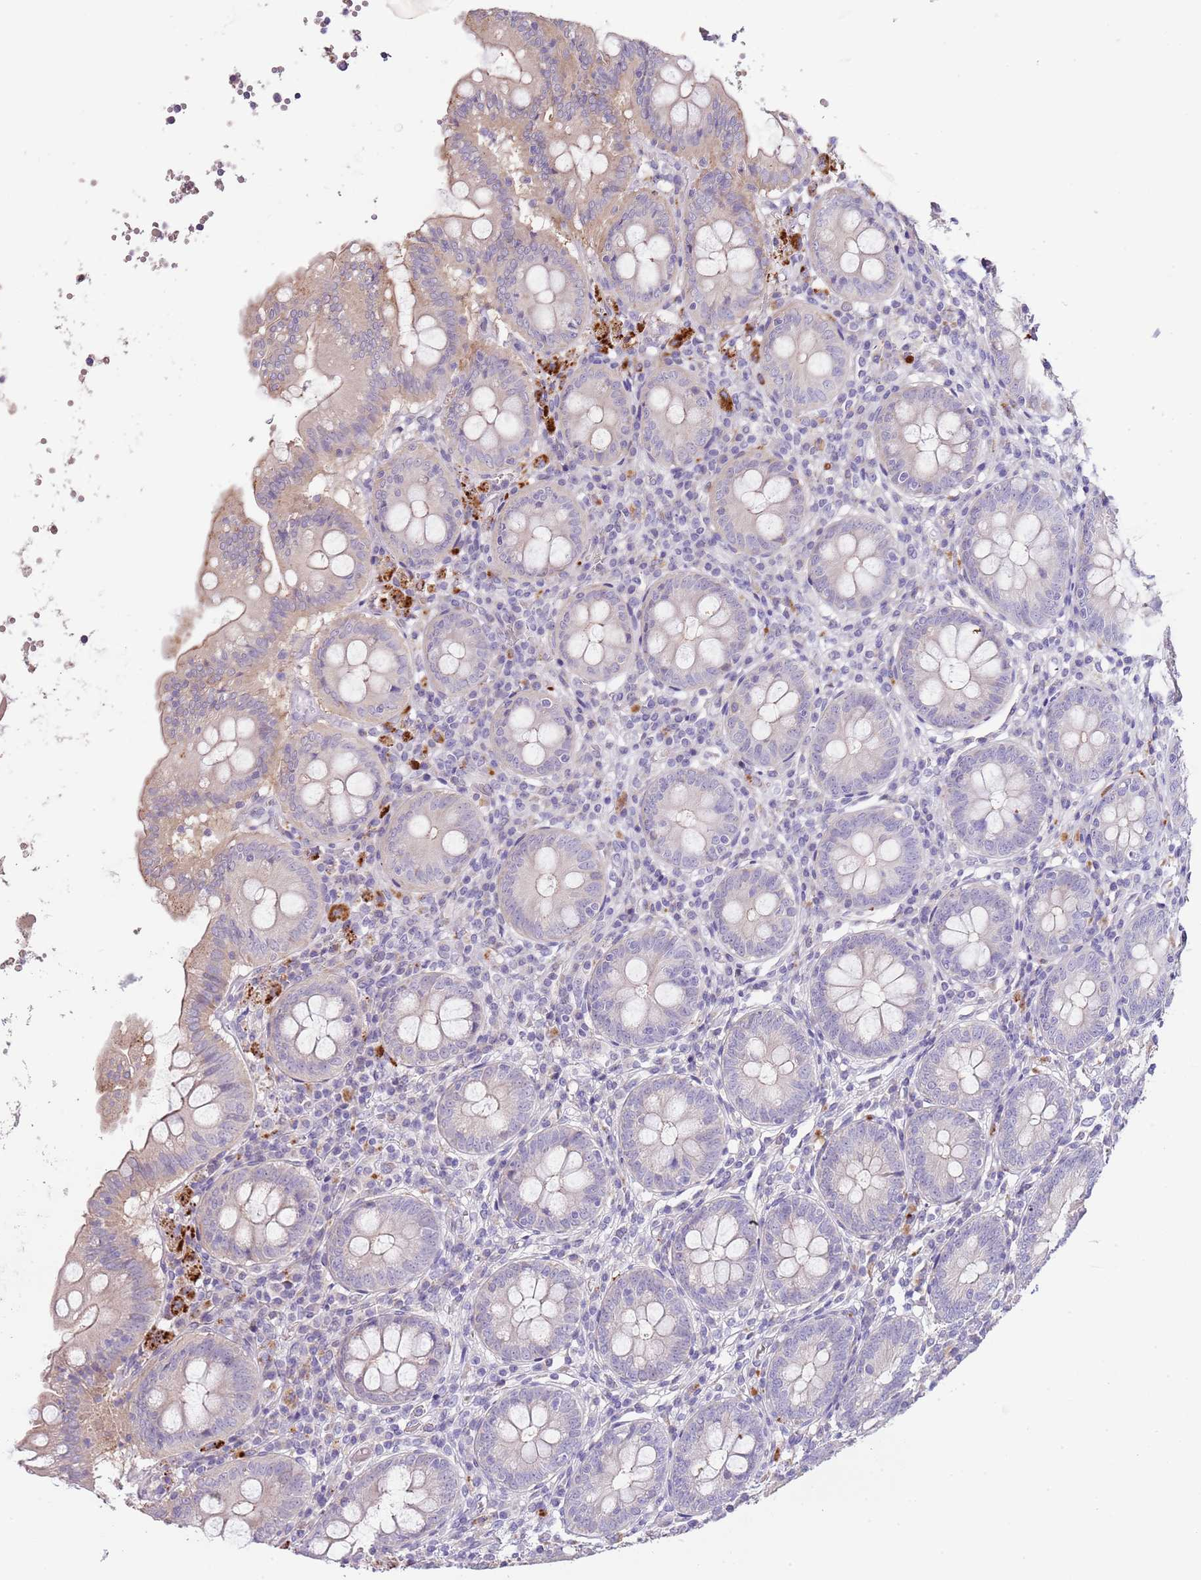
{"staining": {"intensity": "weak", "quantity": "<25%", "location": "cytoplasmic/membranous"}, "tissue": "appendix", "cell_type": "Glandular cells", "image_type": "normal", "snomed": [{"axis": "morphology", "description": "Normal tissue, NOS"}, {"axis": "topography", "description": "Appendix"}], "caption": "DAB immunohistochemical staining of benign human appendix displays no significant positivity in glandular cells.", "gene": "ABHD17A", "patient": {"sex": "female", "age": 54}}